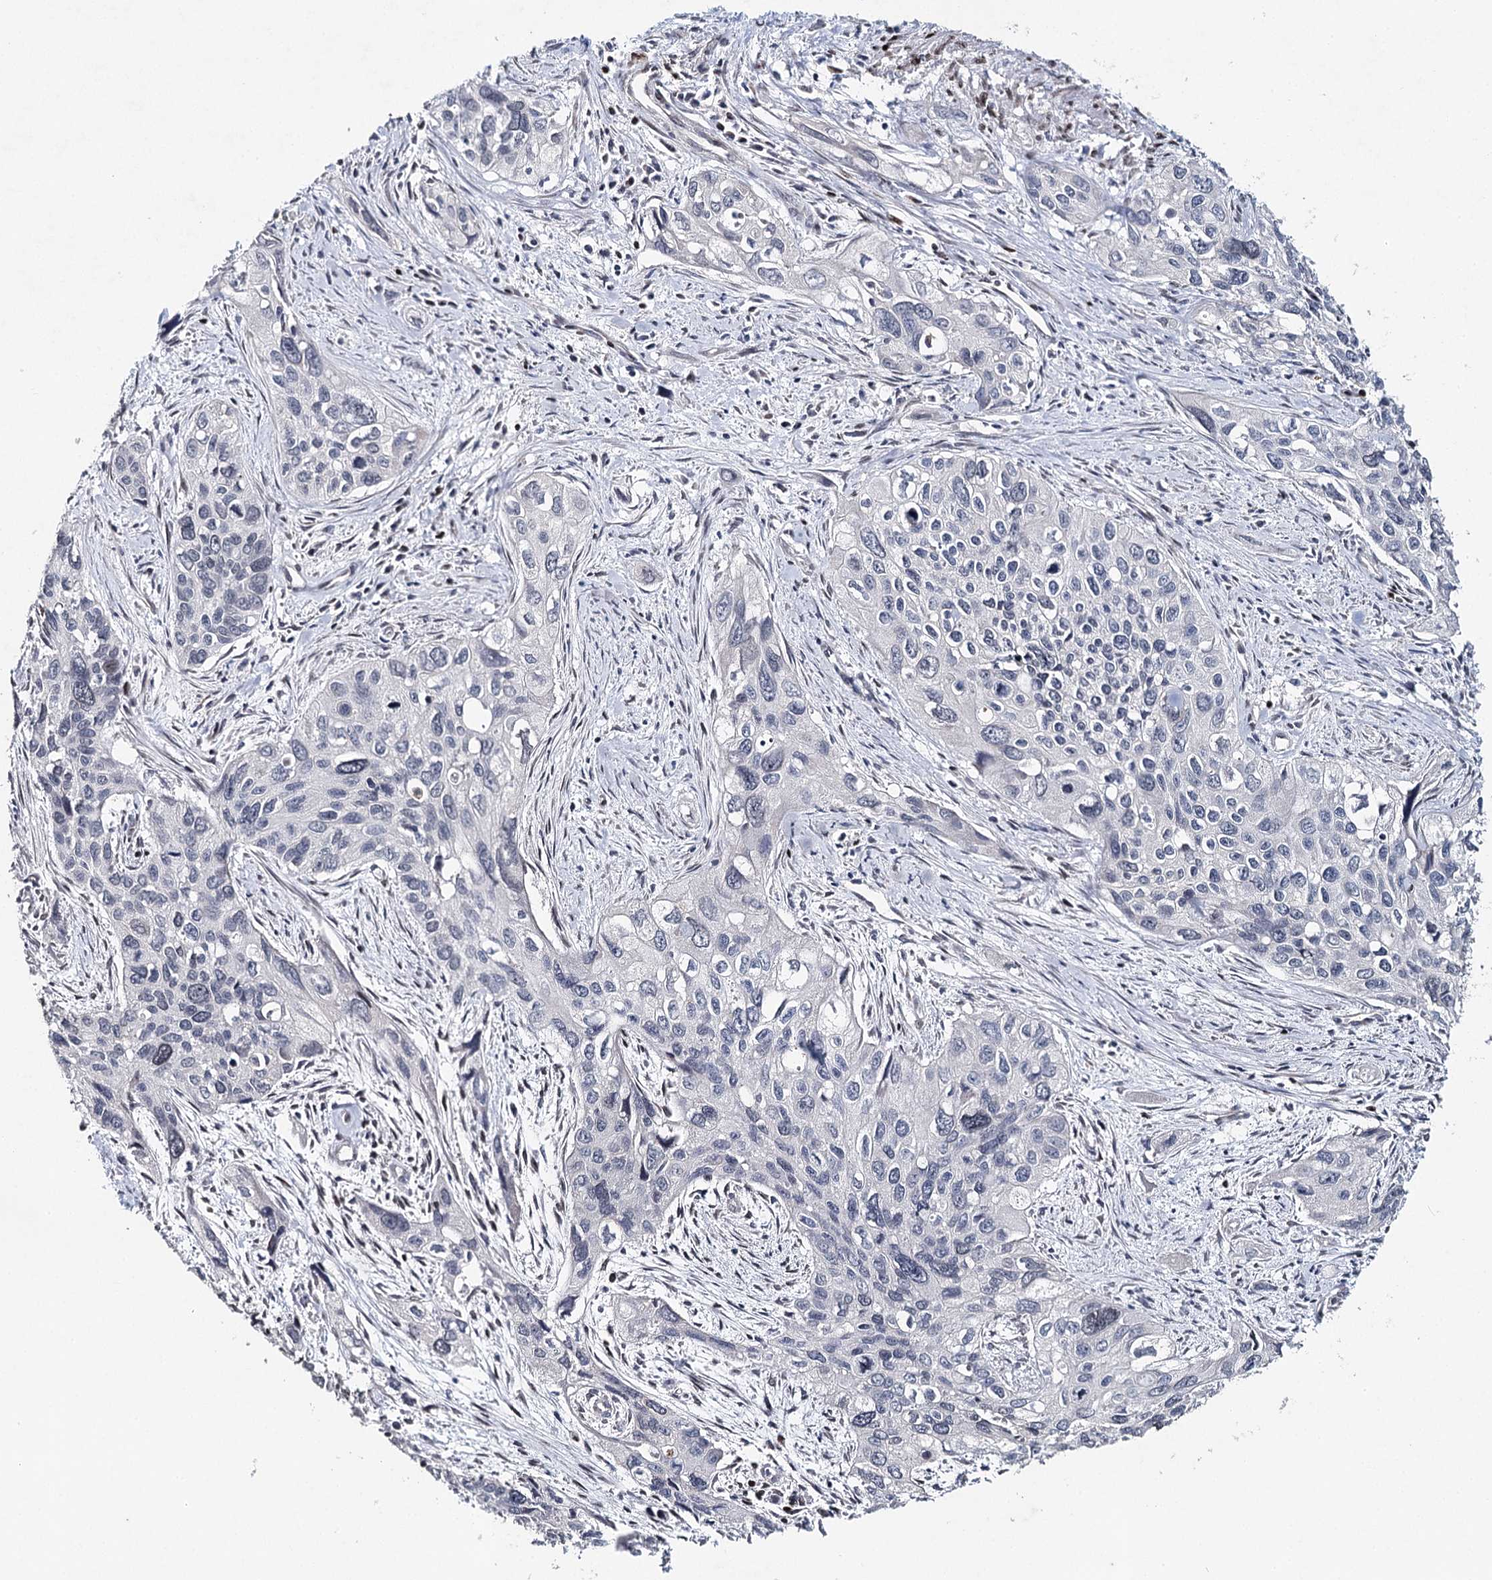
{"staining": {"intensity": "negative", "quantity": "none", "location": "none"}, "tissue": "cervical cancer", "cell_type": "Tumor cells", "image_type": "cancer", "snomed": [{"axis": "morphology", "description": "Squamous cell carcinoma, NOS"}, {"axis": "topography", "description": "Cervix"}], "caption": "Immunohistochemistry photomicrograph of neoplastic tissue: human squamous cell carcinoma (cervical) stained with DAB exhibits no significant protein staining in tumor cells.", "gene": "FRMD4A", "patient": {"sex": "female", "age": 55}}